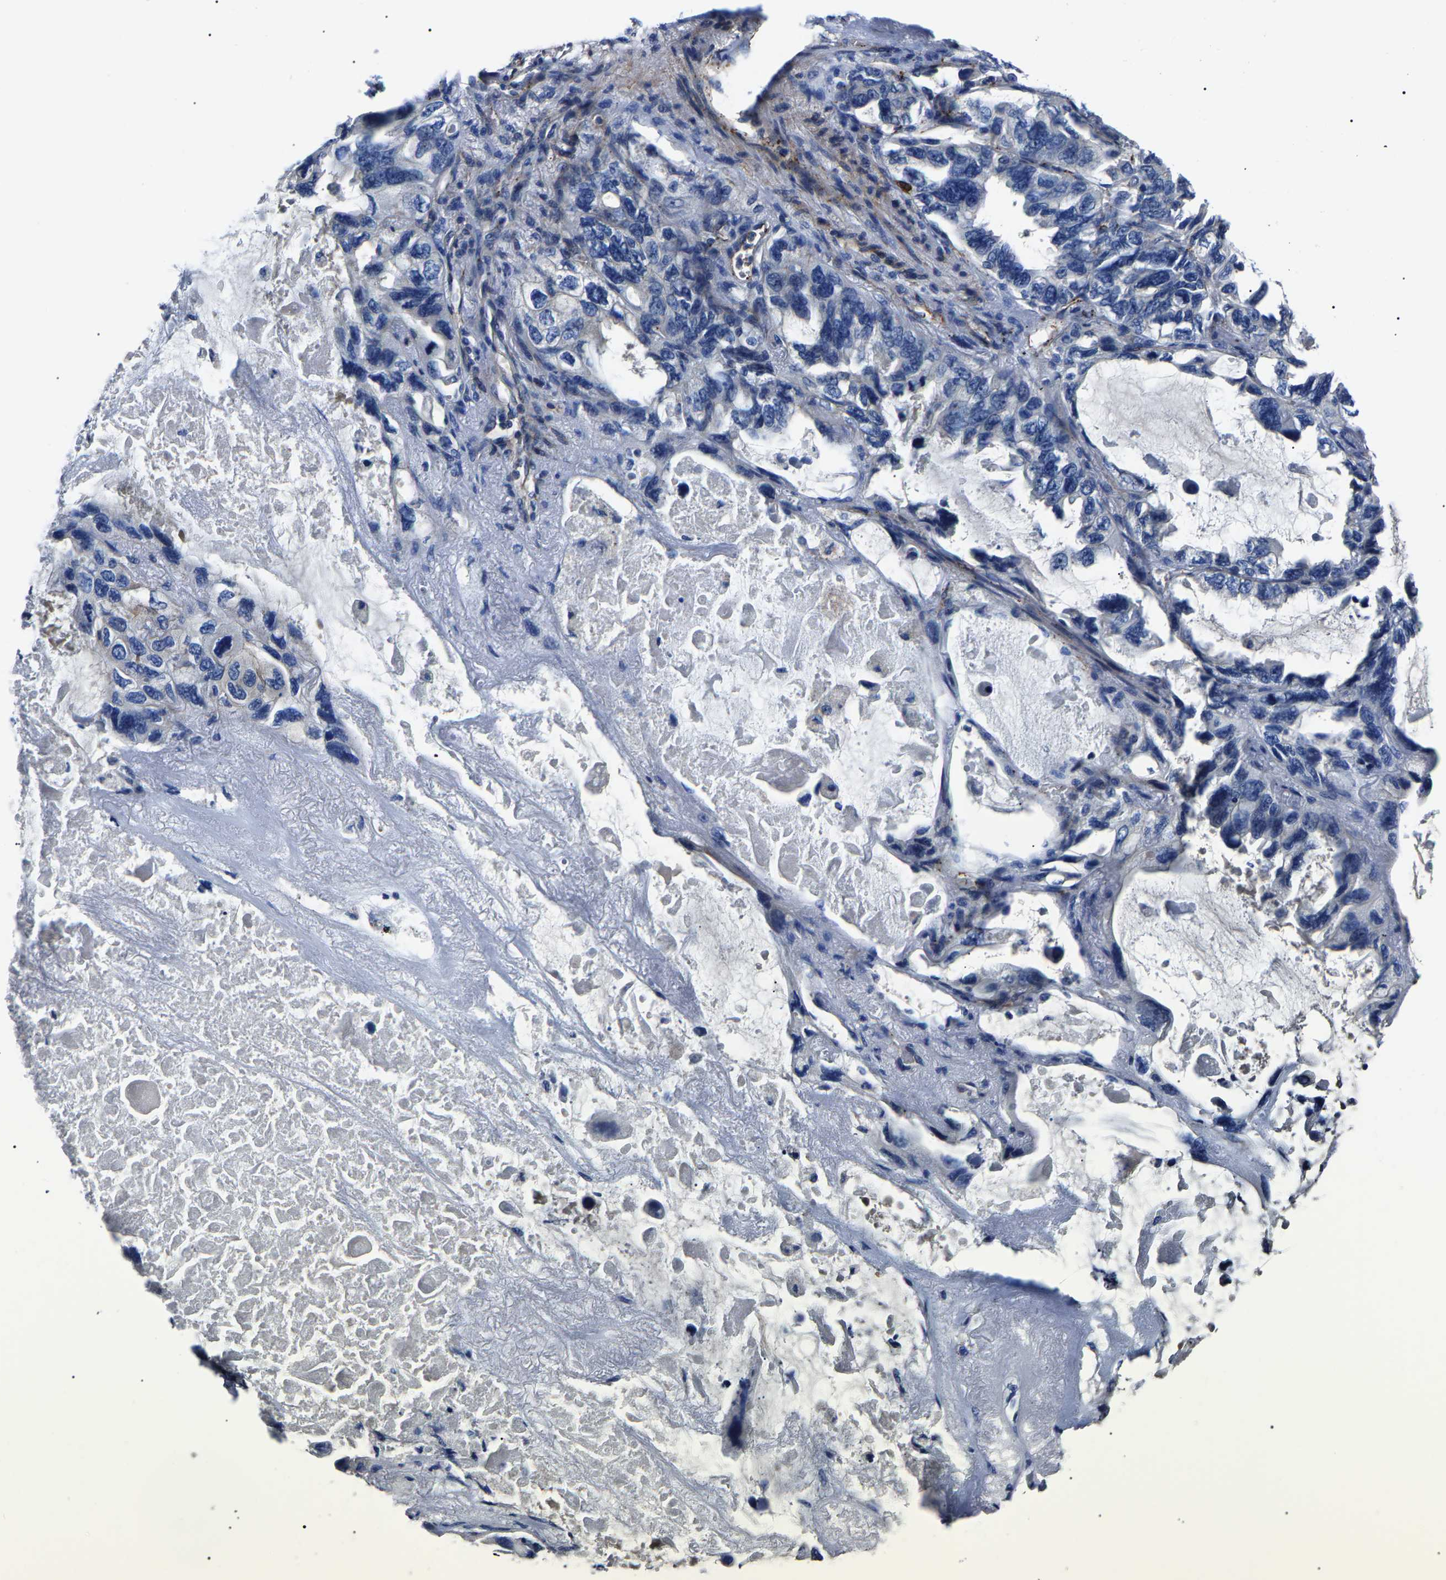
{"staining": {"intensity": "negative", "quantity": "none", "location": "none"}, "tissue": "lung cancer", "cell_type": "Tumor cells", "image_type": "cancer", "snomed": [{"axis": "morphology", "description": "Squamous cell carcinoma, NOS"}, {"axis": "topography", "description": "Lung"}], "caption": "Lung cancer was stained to show a protein in brown. There is no significant expression in tumor cells.", "gene": "KLHL42", "patient": {"sex": "female", "age": 73}}